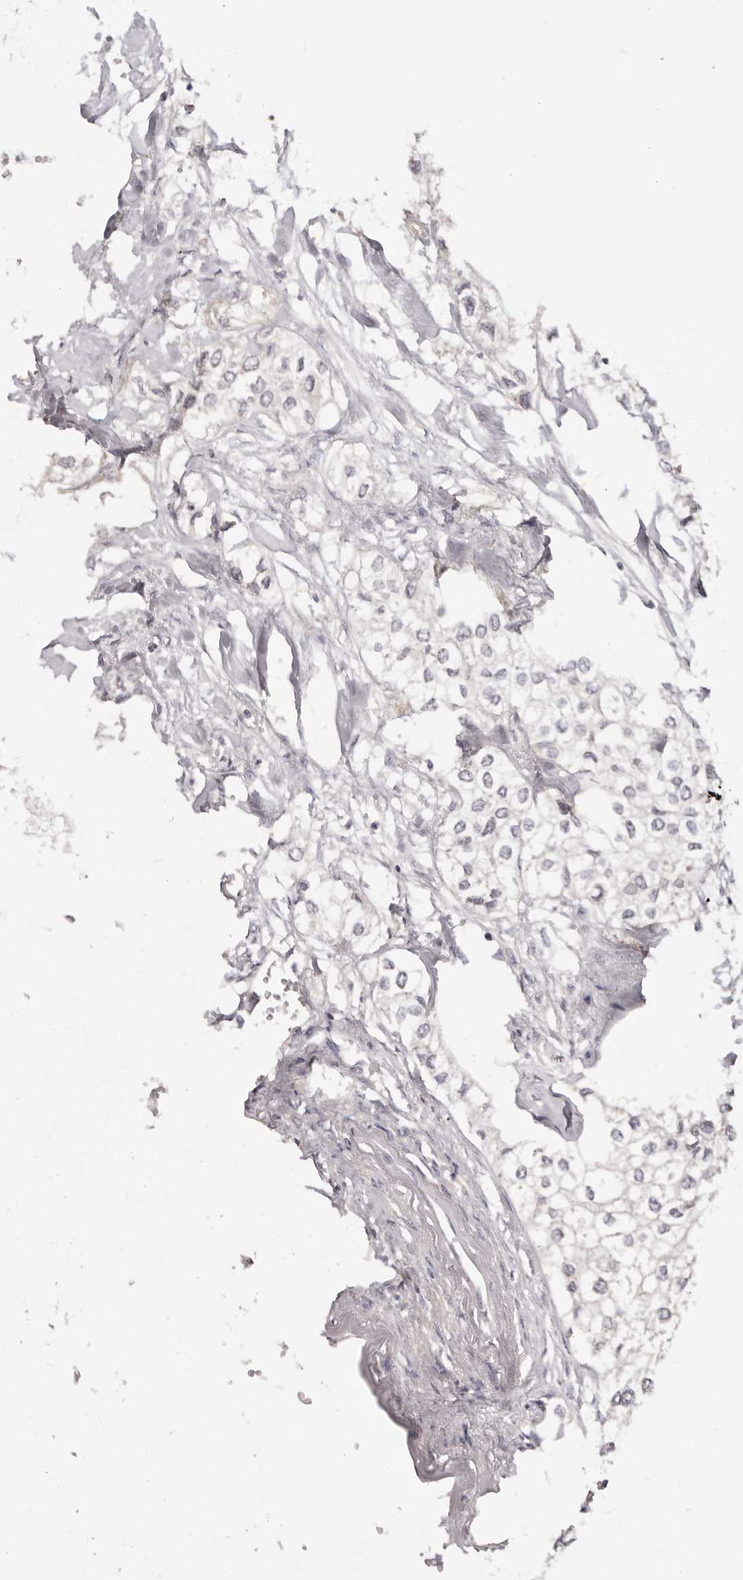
{"staining": {"intensity": "negative", "quantity": "none", "location": "none"}, "tissue": "urothelial cancer", "cell_type": "Tumor cells", "image_type": "cancer", "snomed": [{"axis": "morphology", "description": "Urothelial carcinoma, High grade"}, {"axis": "topography", "description": "Urinary bladder"}], "caption": "Urothelial carcinoma (high-grade) was stained to show a protein in brown. There is no significant positivity in tumor cells.", "gene": "CCDC190", "patient": {"sex": "male", "age": 64}}